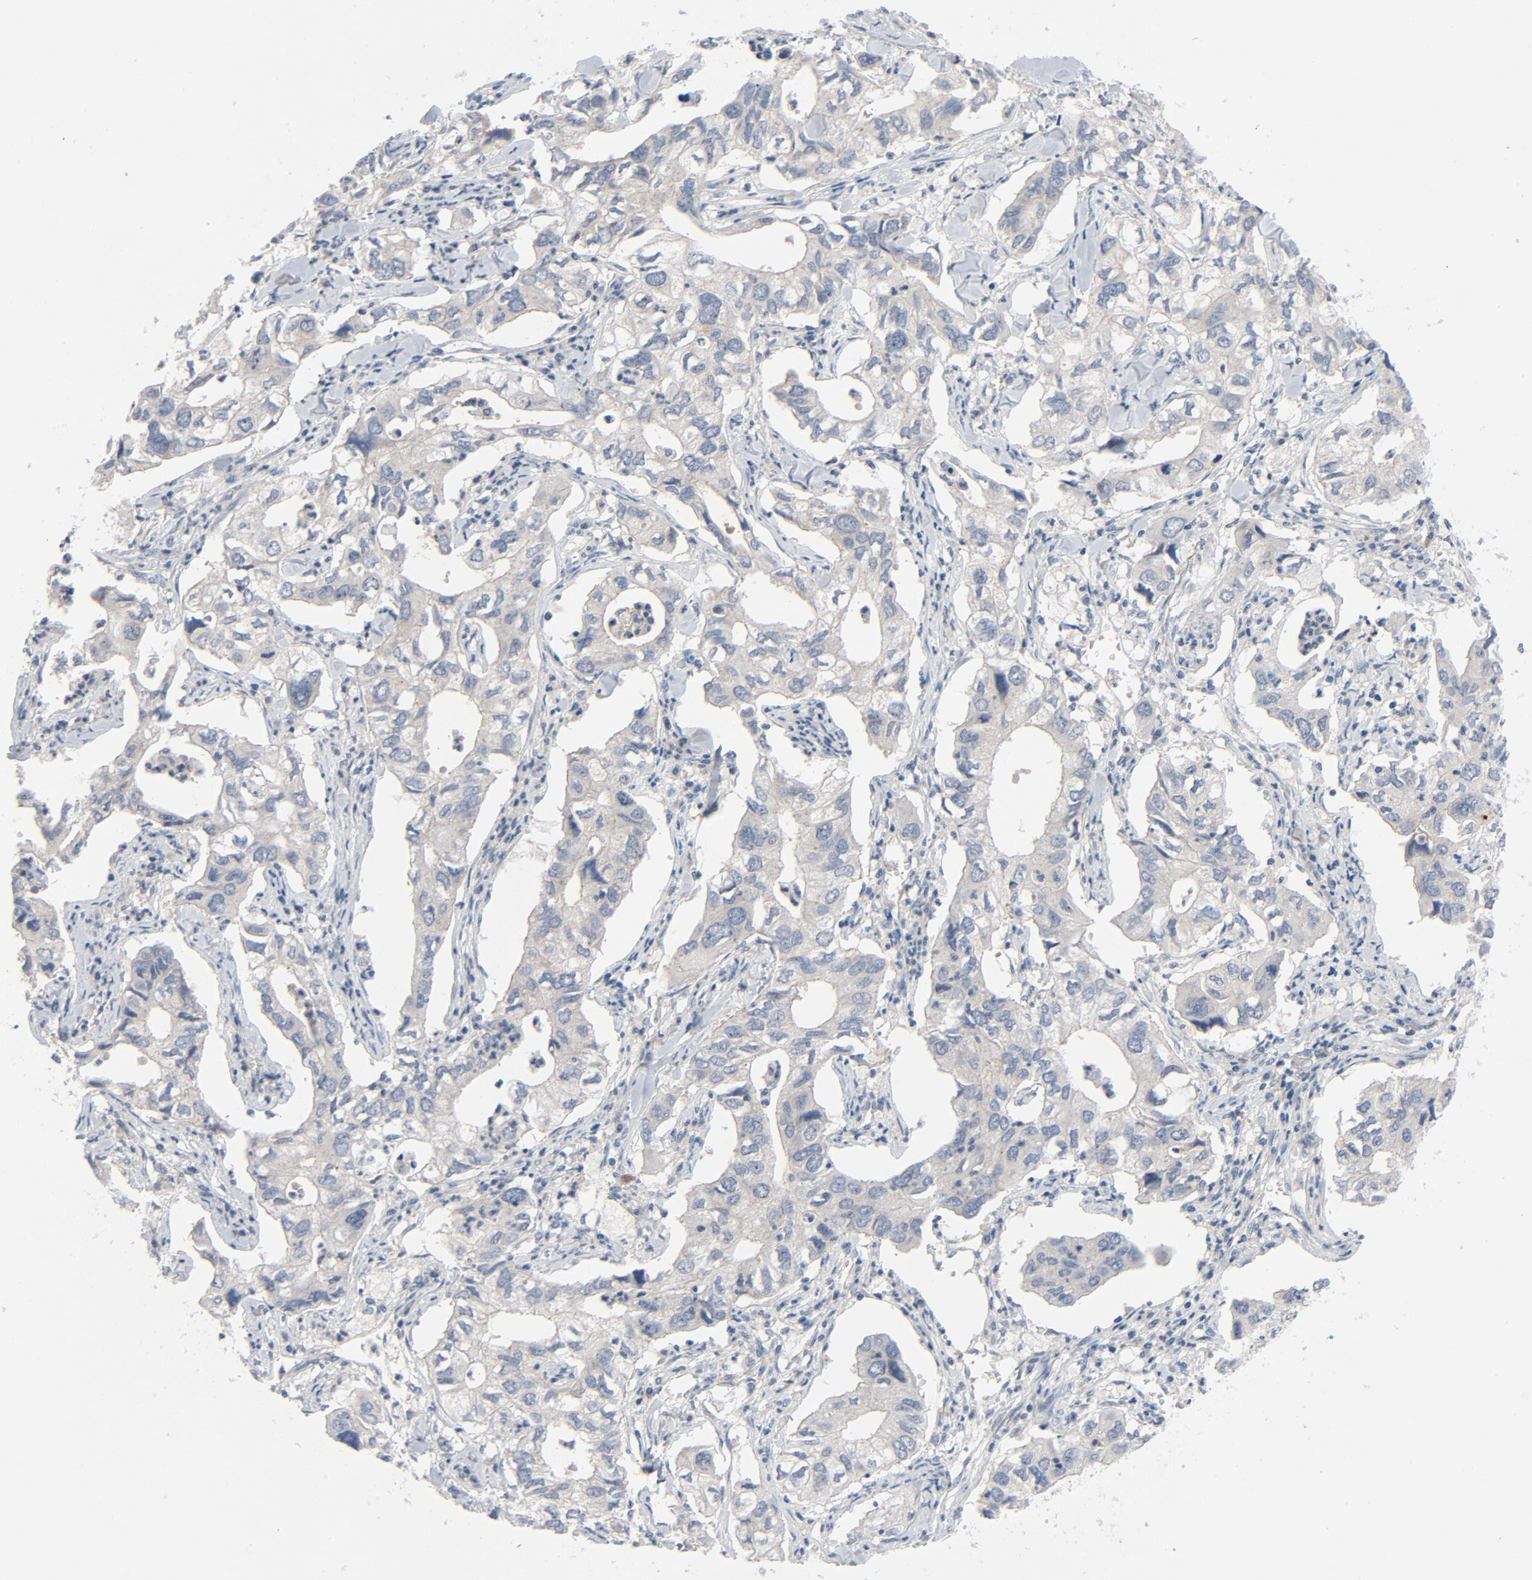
{"staining": {"intensity": "weak", "quantity": ">75%", "location": "cytoplasmic/membranous"}, "tissue": "lung cancer", "cell_type": "Tumor cells", "image_type": "cancer", "snomed": [{"axis": "morphology", "description": "Adenocarcinoma, NOS"}, {"axis": "topography", "description": "Lung"}], "caption": "An immunohistochemistry (IHC) histopathology image of tumor tissue is shown. Protein staining in brown labels weak cytoplasmic/membranous positivity in lung cancer within tumor cells. The protein is stained brown, and the nuclei are stained in blue (DAB IHC with brightfield microscopy, high magnification).", "gene": "TSG101", "patient": {"sex": "male", "age": 48}}